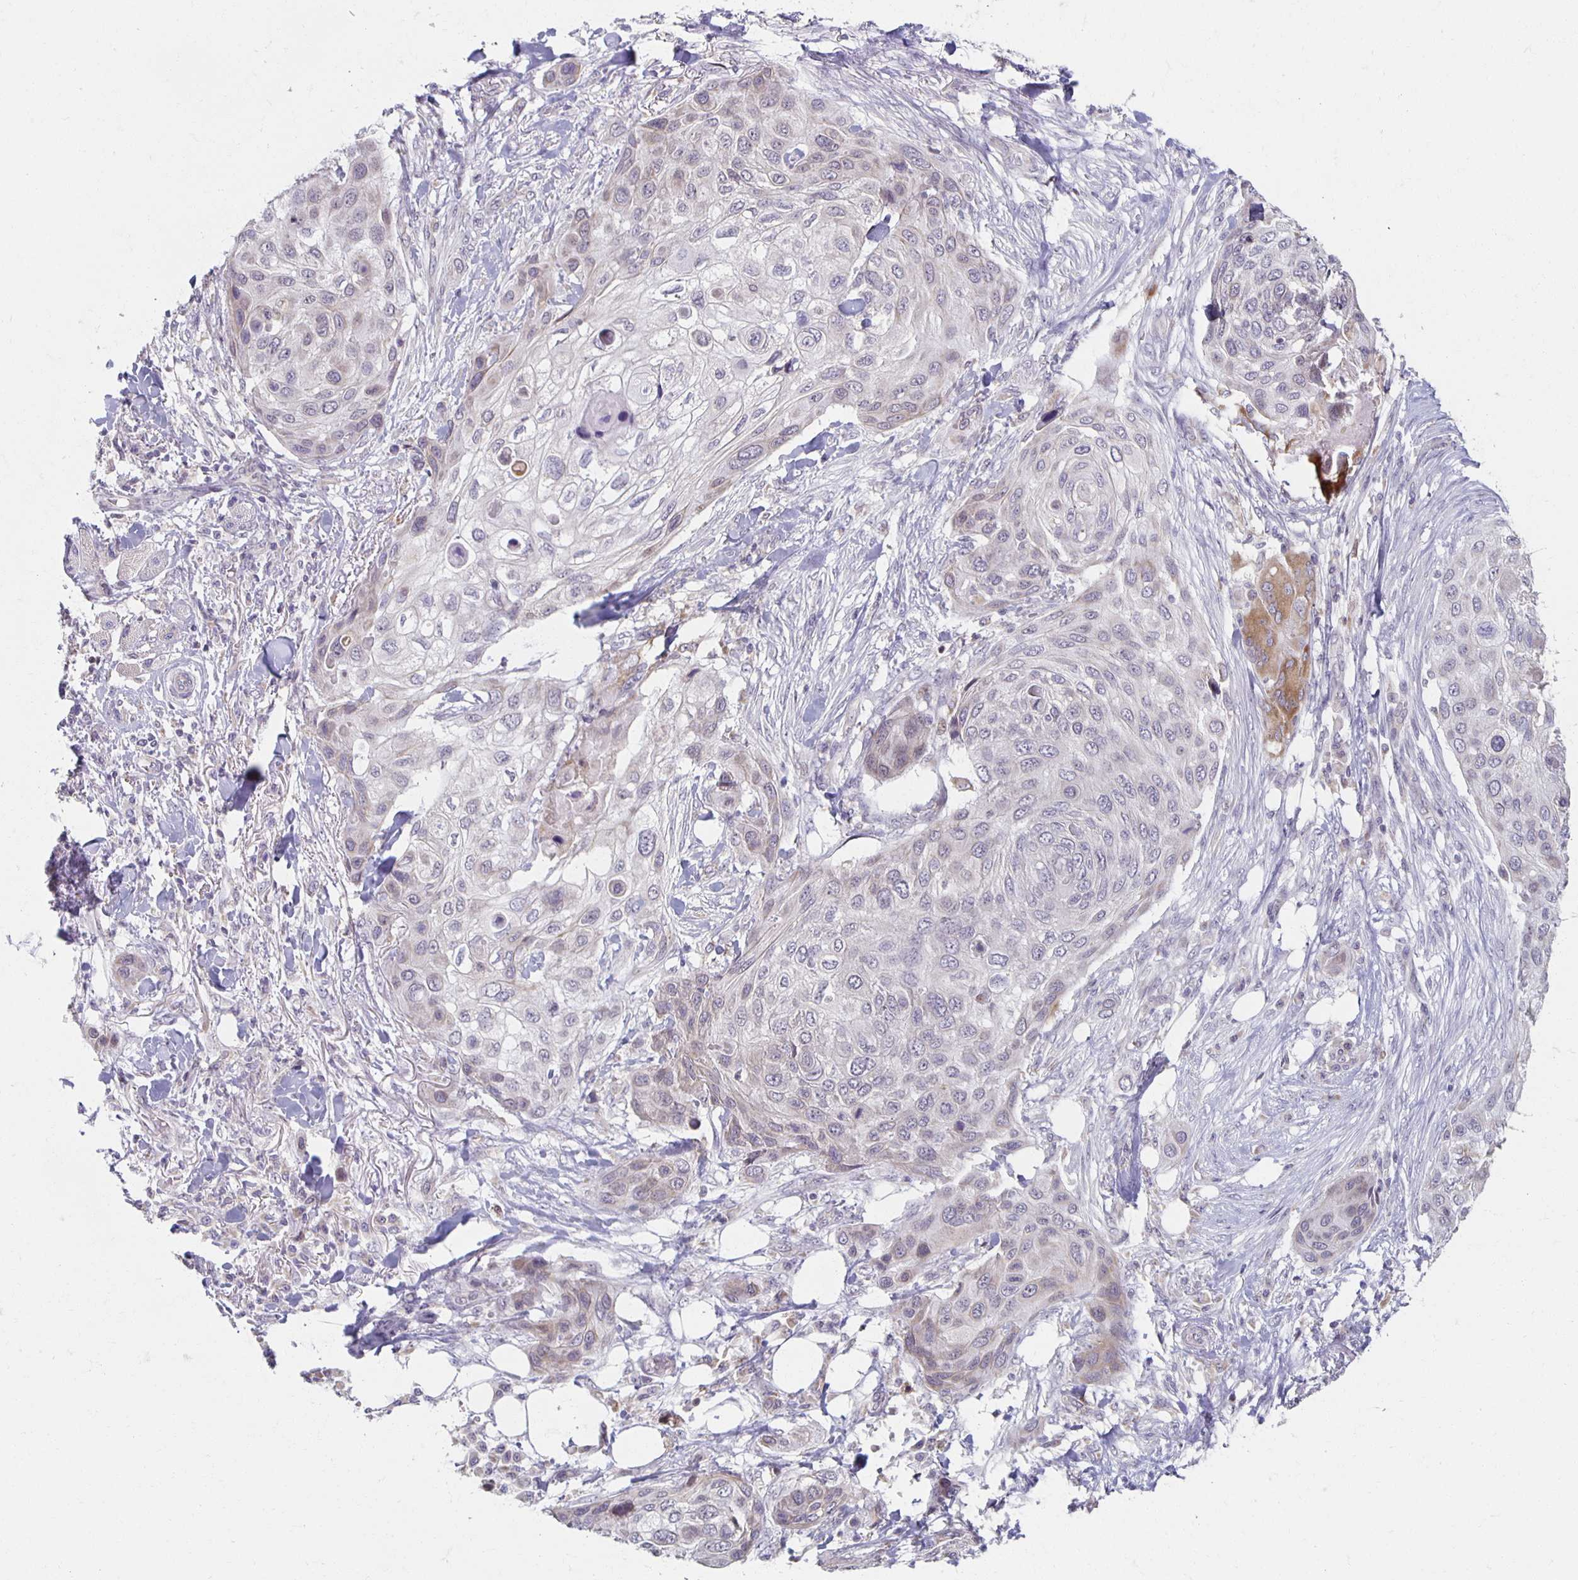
{"staining": {"intensity": "negative", "quantity": "none", "location": "none"}, "tissue": "skin cancer", "cell_type": "Tumor cells", "image_type": "cancer", "snomed": [{"axis": "morphology", "description": "Squamous cell carcinoma, NOS"}, {"axis": "topography", "description": "Skin"}], "caption": "IHC of skin squamous cell carcinoma shows no expression in tumor cells.", "gene": "HCFC1R1", "patient": {"sex": "female", "age": 87}}